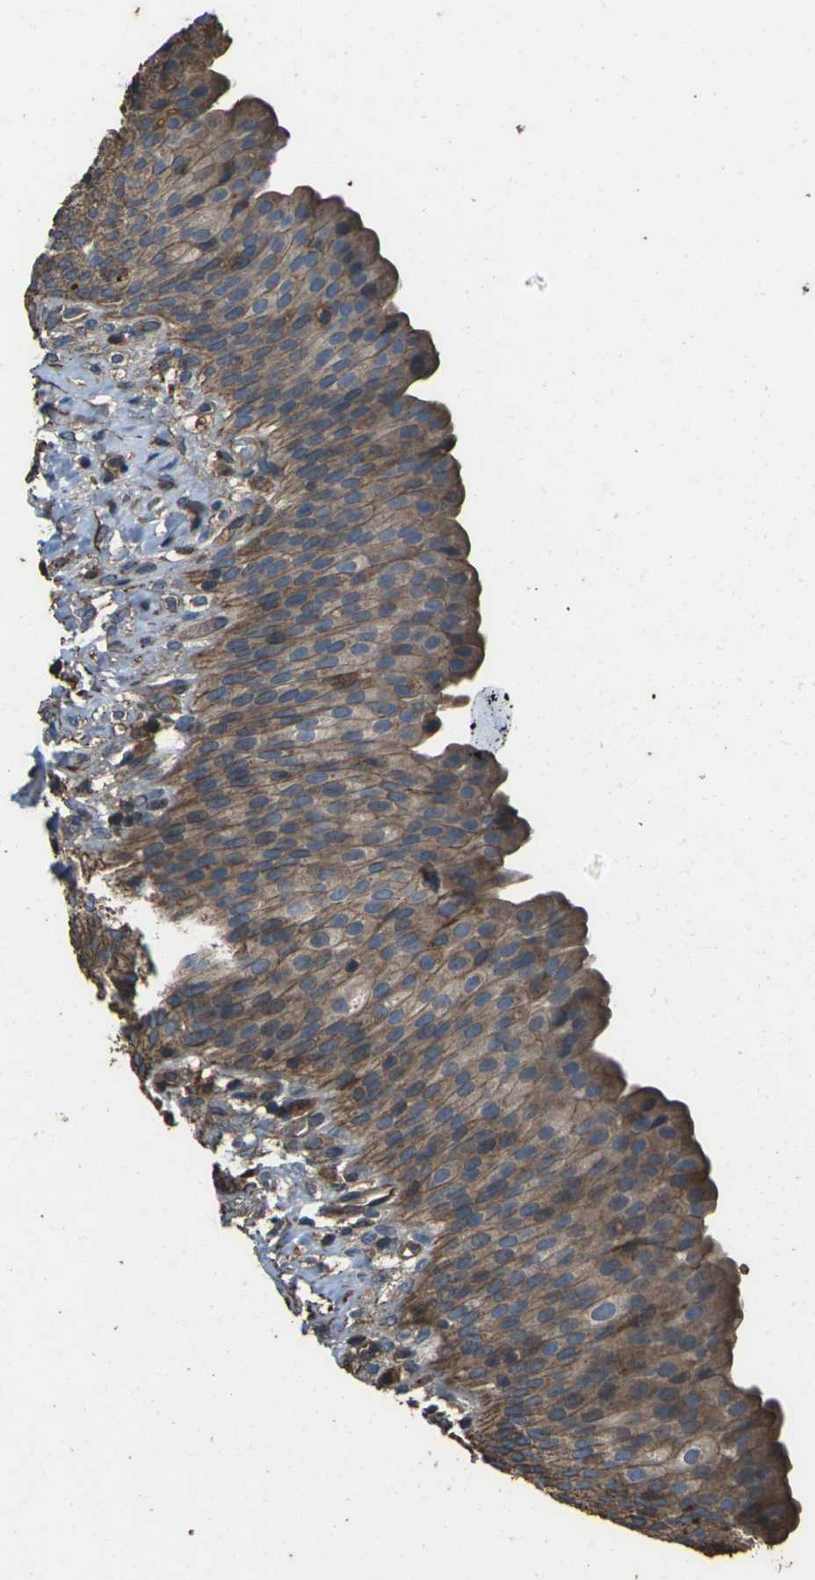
{"staining": {"intensity": "moderate", "quantity": ">75%", "location": "cytoplasmic/membranous"}, "tissue": "urinary bladder", "cell_type": "Urothelial cells", "image_type": "normal", "snomed": [{"axis": "morphology", "description": "Normal tissue, NOS"}, {"axis": "topography", "description": "Urinary bladder"}], "caption": "IHC micrograph of normal urinary bladder stained for a protein (brown), which displays medium levels of moderate cytoplasmic/membranous expression in approximately >75% of urothelial cells.", "gene": "DHPS", "patient": {"sex": "female", "age": 79}}